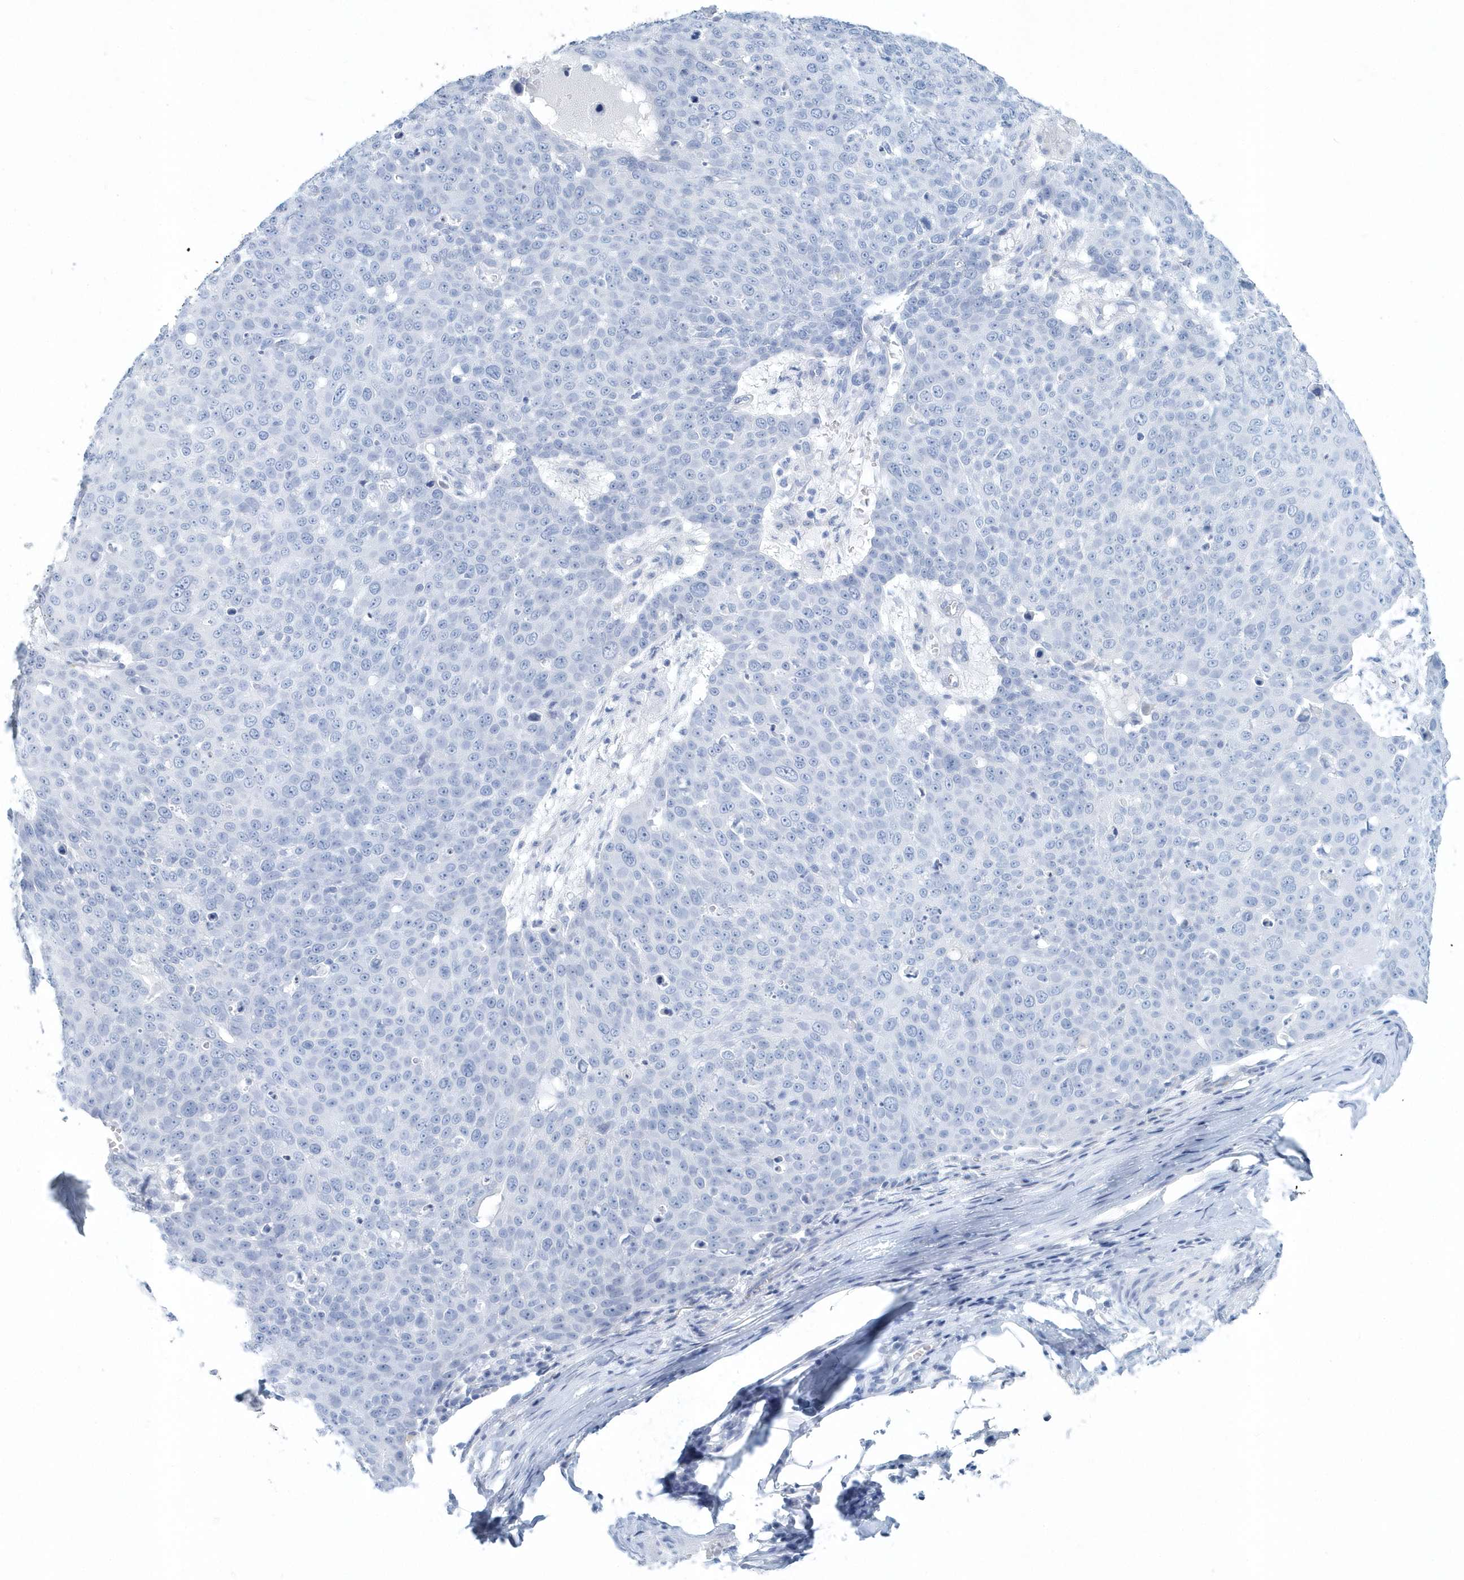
{"staining": {"intensity": "negative", "quantity": "none", "location": "none"}, "tissue": "skin cancer", "cell_type": "Tumor cells", "image_type": "cancer", "snomed": [{"axis": "morphology", "description": "Squamous cell carcinoma, NOS"}, {"axis": "topography", "description": "Skin"}], "caption": "Immunohistochemistry (IHC) image of neoplastic tissue: skin cancer stained with DAB (3,3'-diaminobenzidine) shows no significant protein positivity in tumor cells.", "gene": "PTPRO", "patient": {"sex": "male", "age": 71}}